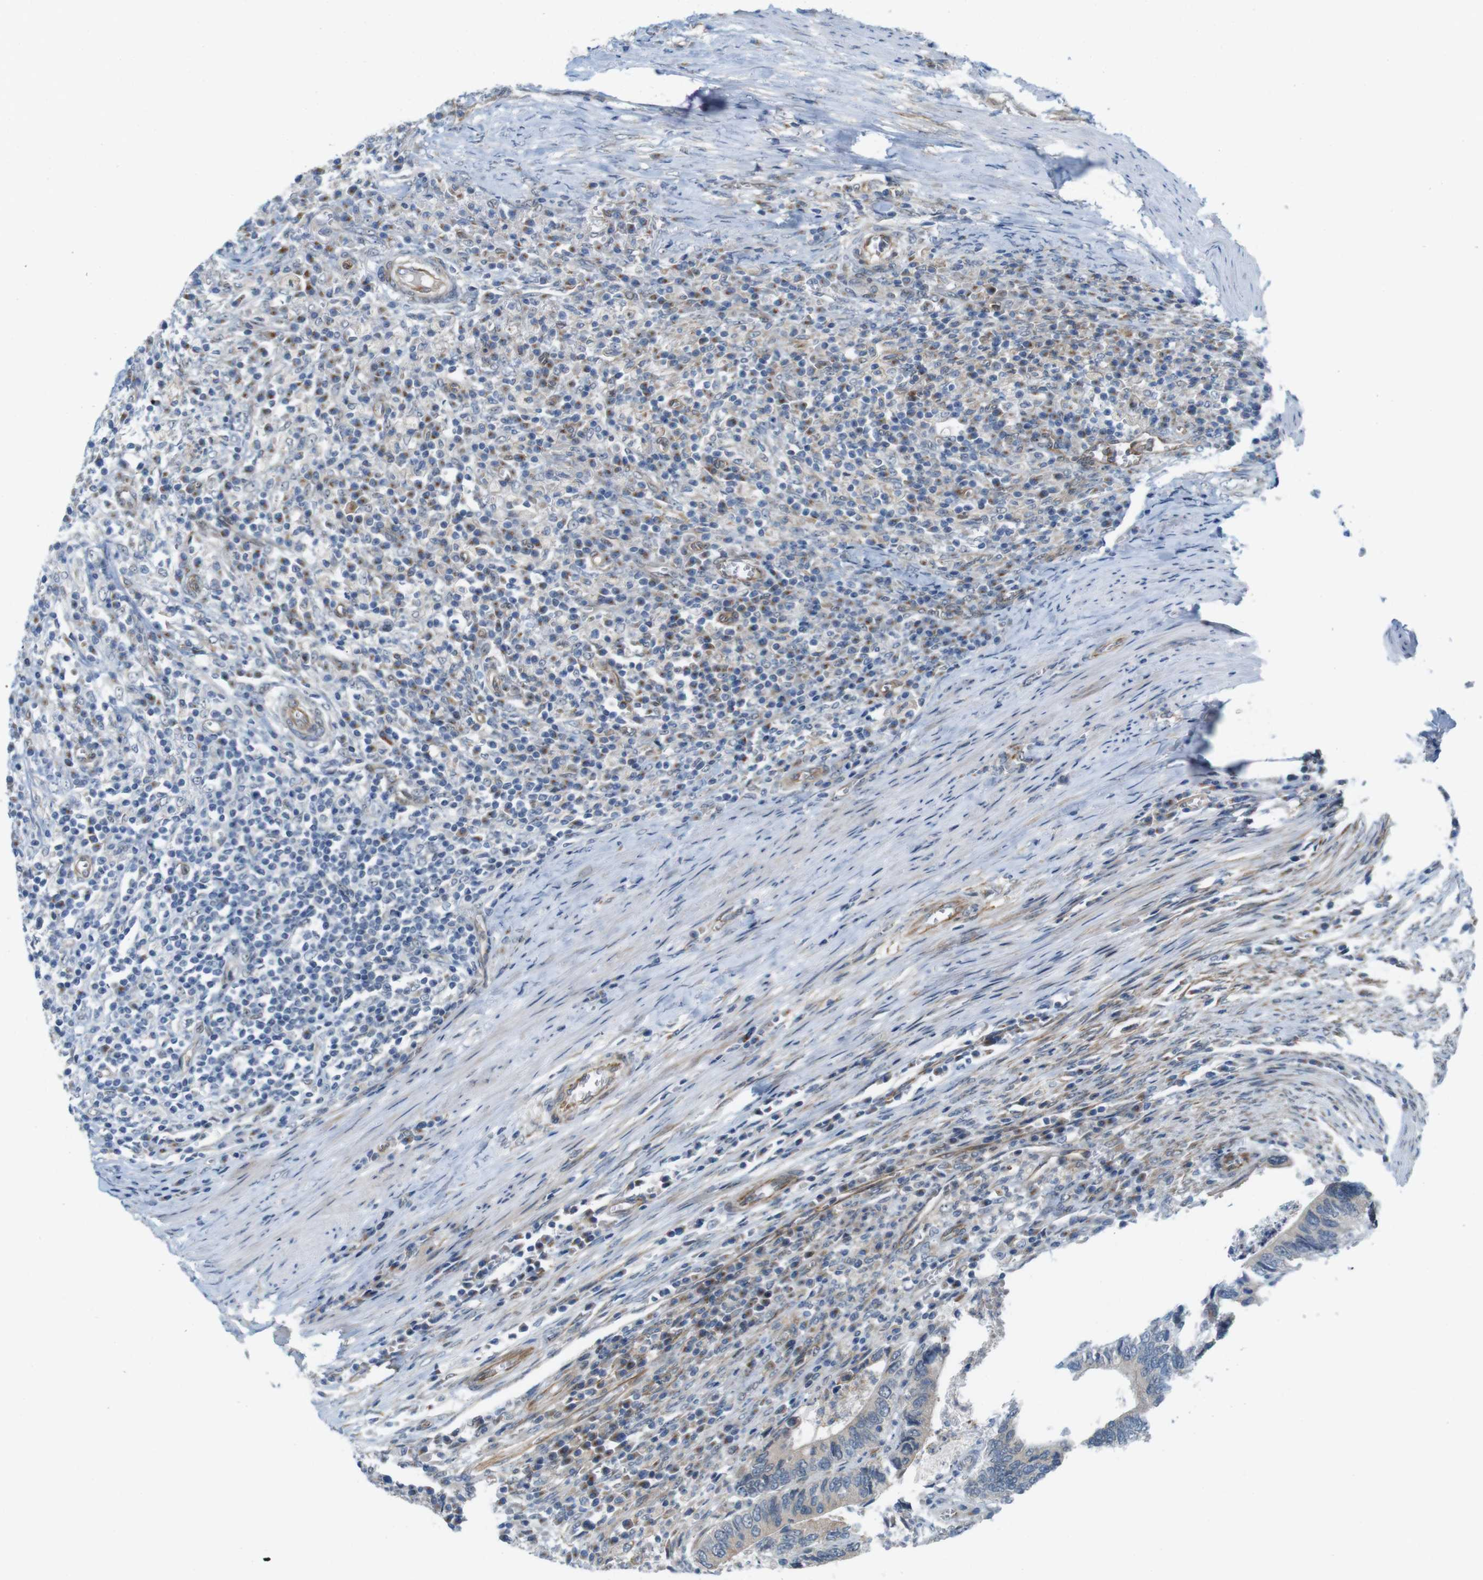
{"staining": {"intensity": "weak", "quantity": ">75%", "location": "cytoplasmic/membranous"}, "tissue": "colorectal cancer", "cell_type": "Tumor cells", "image_type": "cancer", "snomed": [{"axis": "morphology", "description": "Adenocarcinoma, NOS"}, {"axis": "topography", "description": "Colon"}], "caption": "IHC image of neoplastic tissue: human colorectal adenocarcinoma stained using immunohistochemistry (IHC) displays low levels of weak protein expression localized specifically in the cytoplasmic/membranous of tumor cells, appearing as a cytoplasmic/membranous brown color.", "gene": "SKI", "patient": {"sex": "male", "age": 72}}